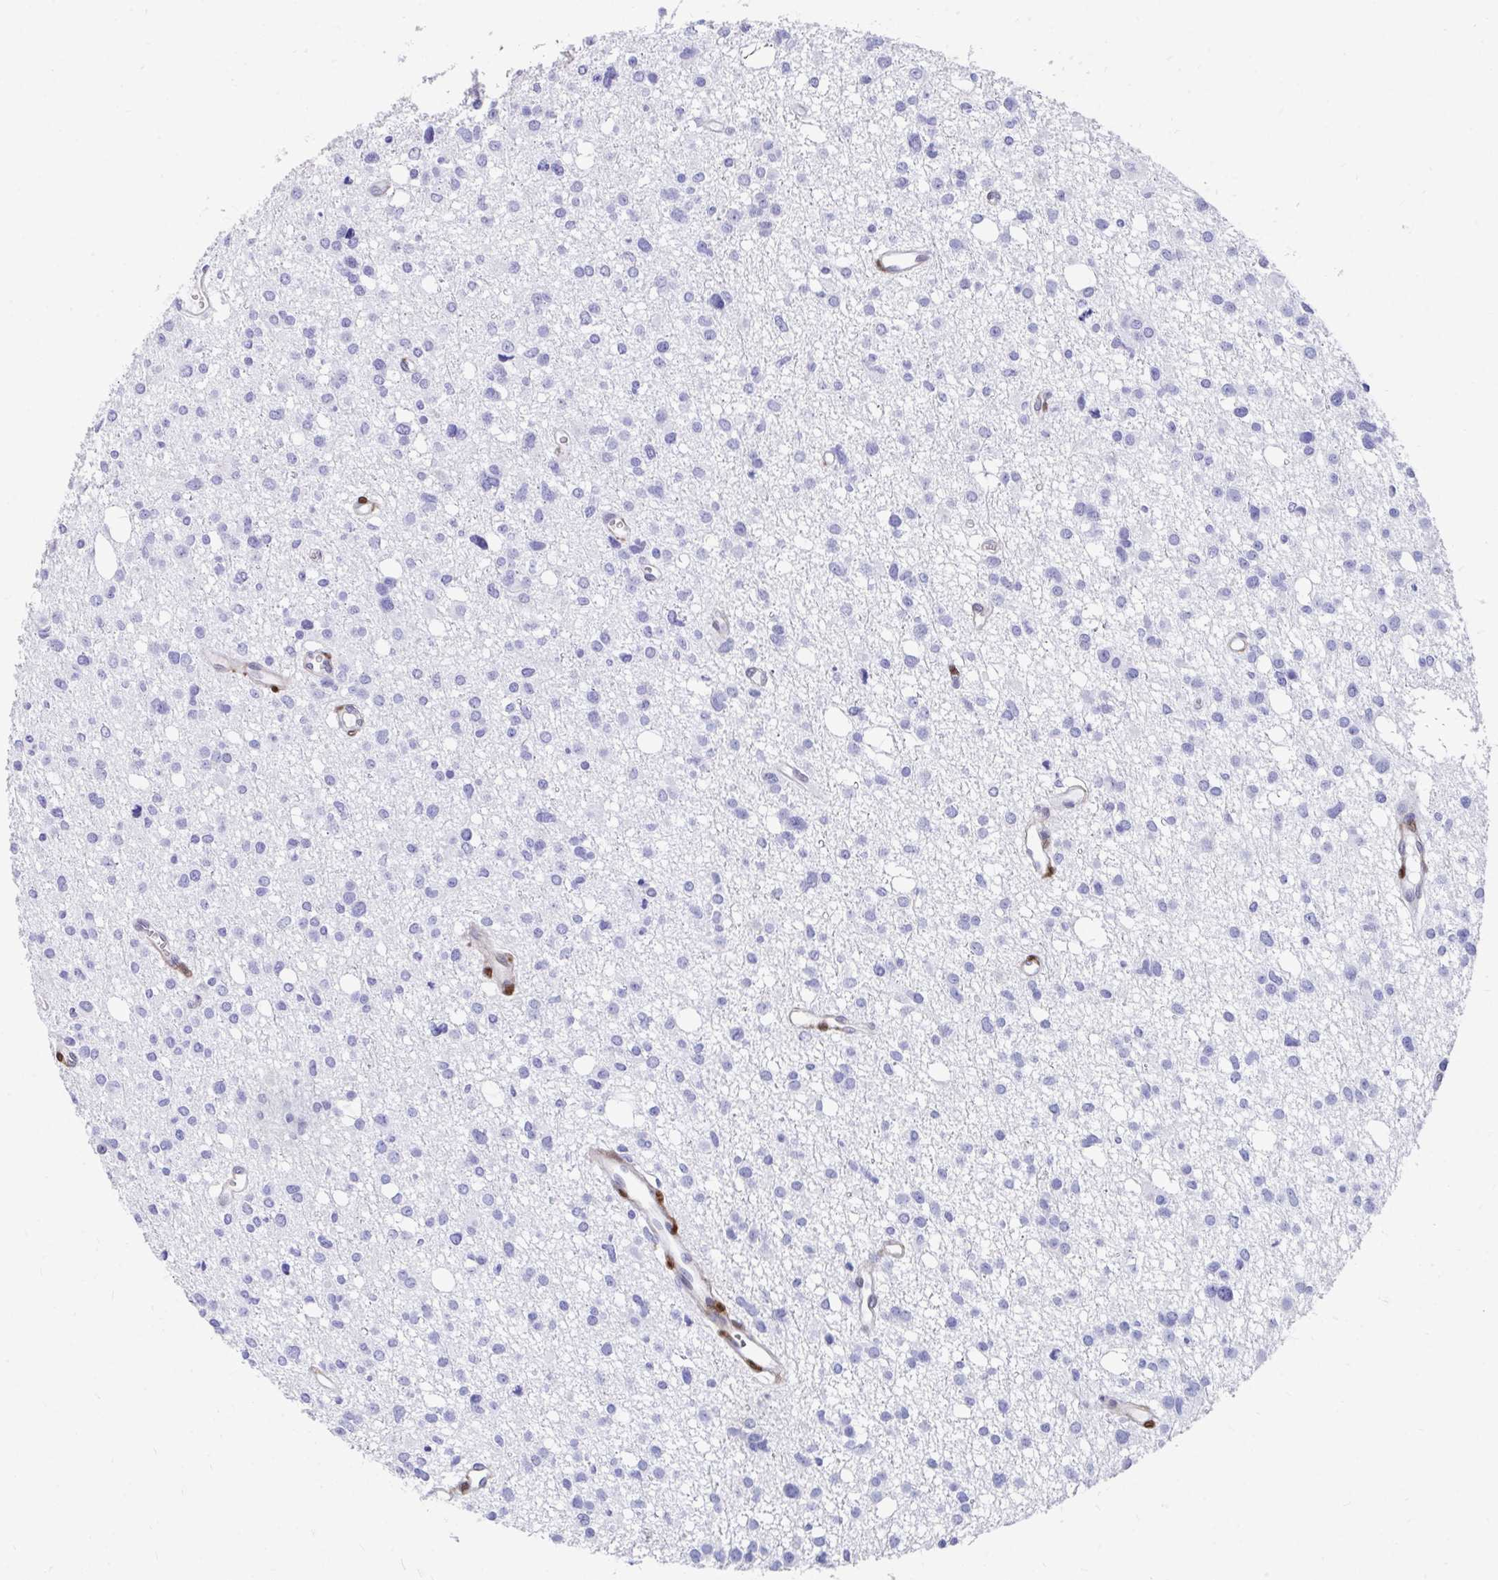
{"staining": {"intensity": "negative", "quantity": "none", "location": "none"}, "tissue": "glioma", "cell_type": "Tumor cells", "image_type": "cancer", "snomed": [{"axis": "morphology", "description": "Glioma, malignant, High grade"}, {"axis": "topography", "description": "Brain"}], "caption": "Immunohistochemical staining of glioma displays no significant positivity in tumor cells. (Immunohistochemistry, brightfield microscopy, high magnification).", "gene": "RBPMS", "patient": {"sex": "male", "age": 23}}